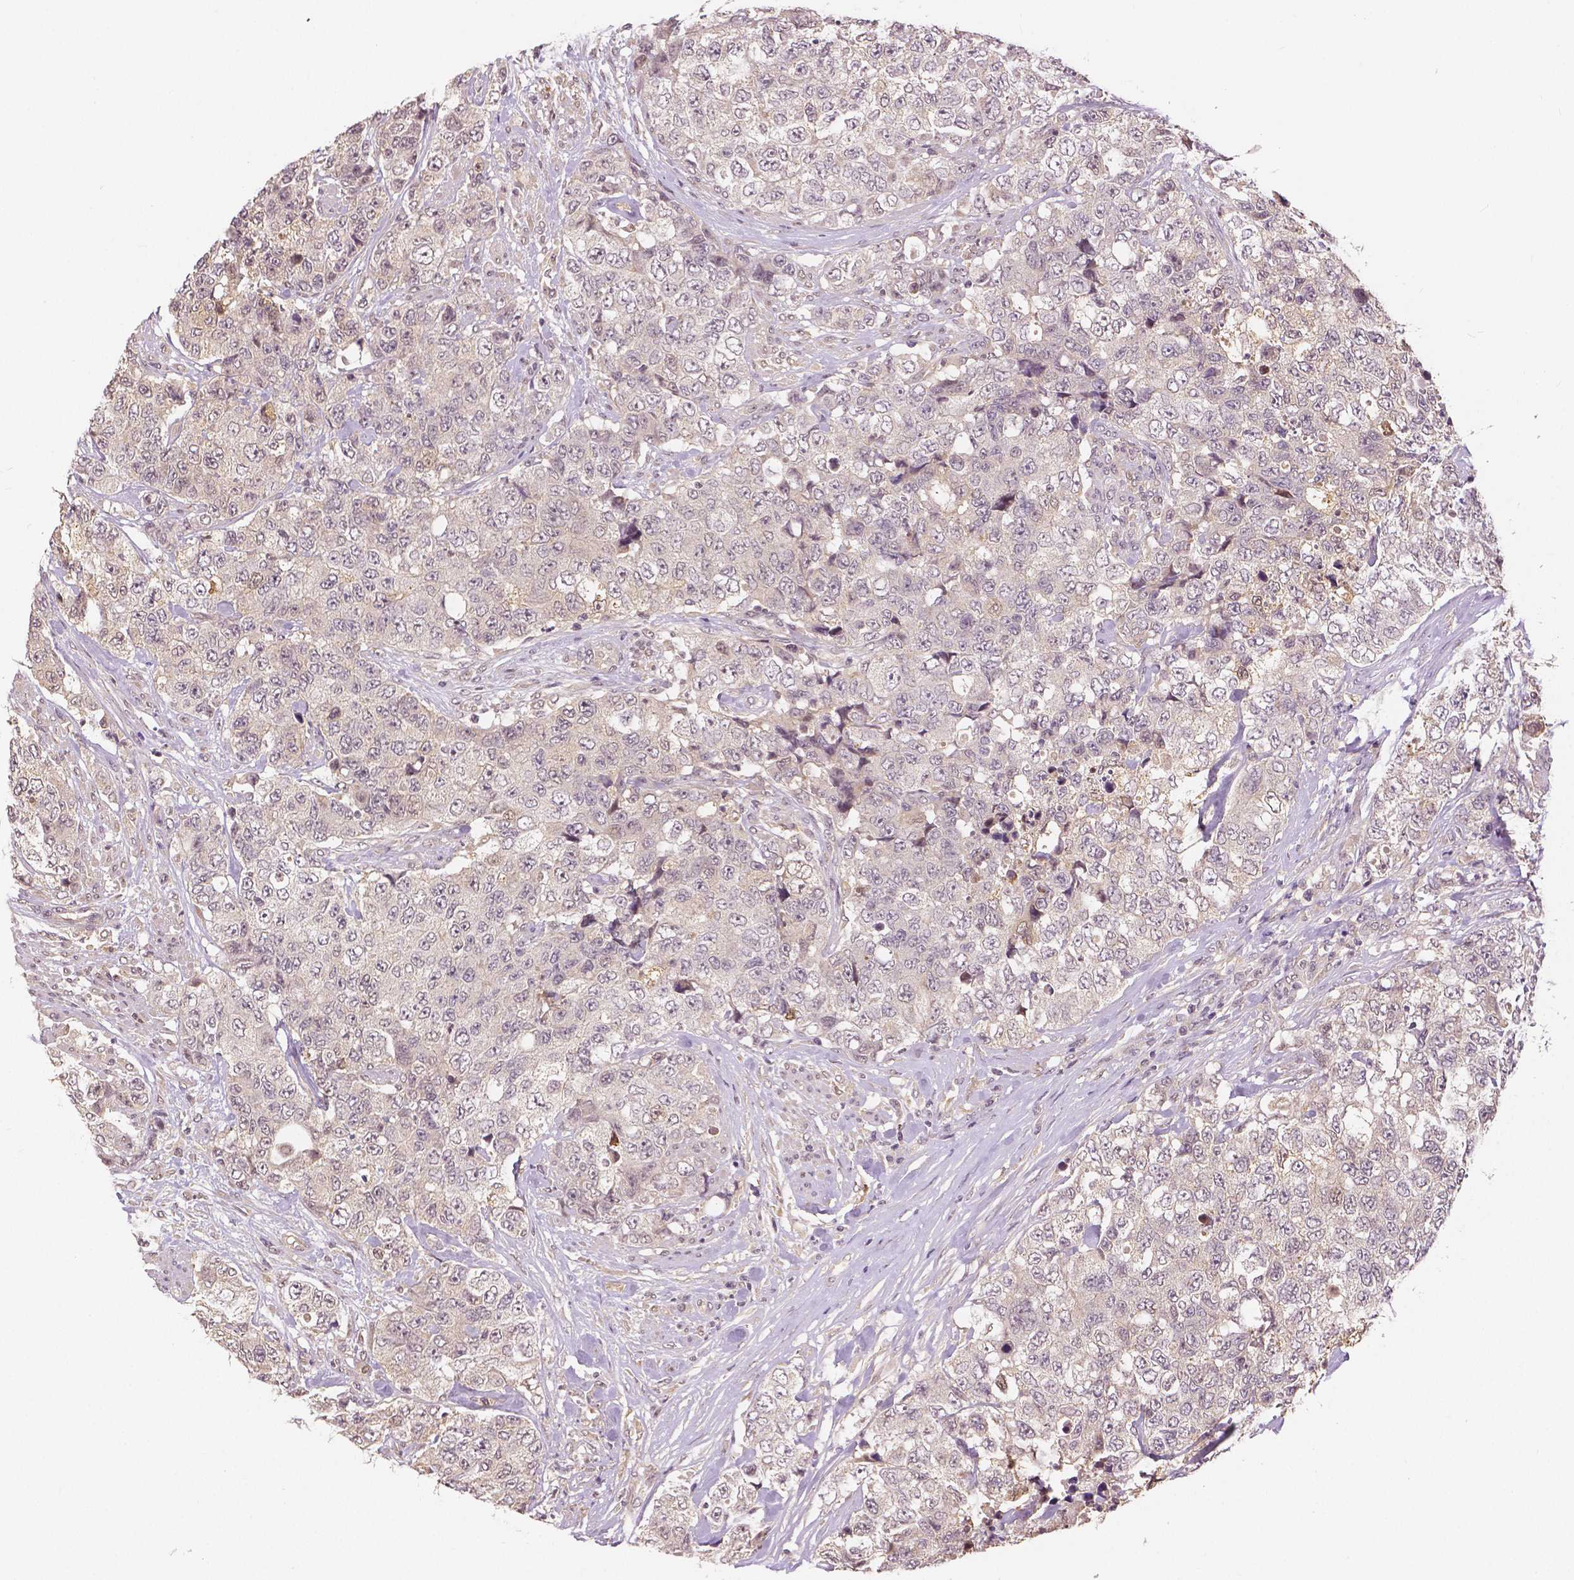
{"staining": {"intensity": "weak", "quantity": "25%-75%", "location": "nuclear"}, "tissue": "urothelial cancer", "cell_type": "Tumor cells", "image_type": "cancer", "snomed": [{"axis": "morphology", "description": "Urothelial carcinoma, High grade"}, {"axis": "topography", "description": "Urinary bladder"}], "caption": "An immunohistochemistry (IHC) photomicrograph of tumor tissue is shown. Protein staining in brown shows weak nuclear positivity in urothelial cancer within tumor cells. The protein is stained brown, and the nuclei are stained in blue (DAB IHC with brightfield microscopy, high magnification).", "gene": "MAP1LC3B", "patient": {"sex": "female", "age": 78}}